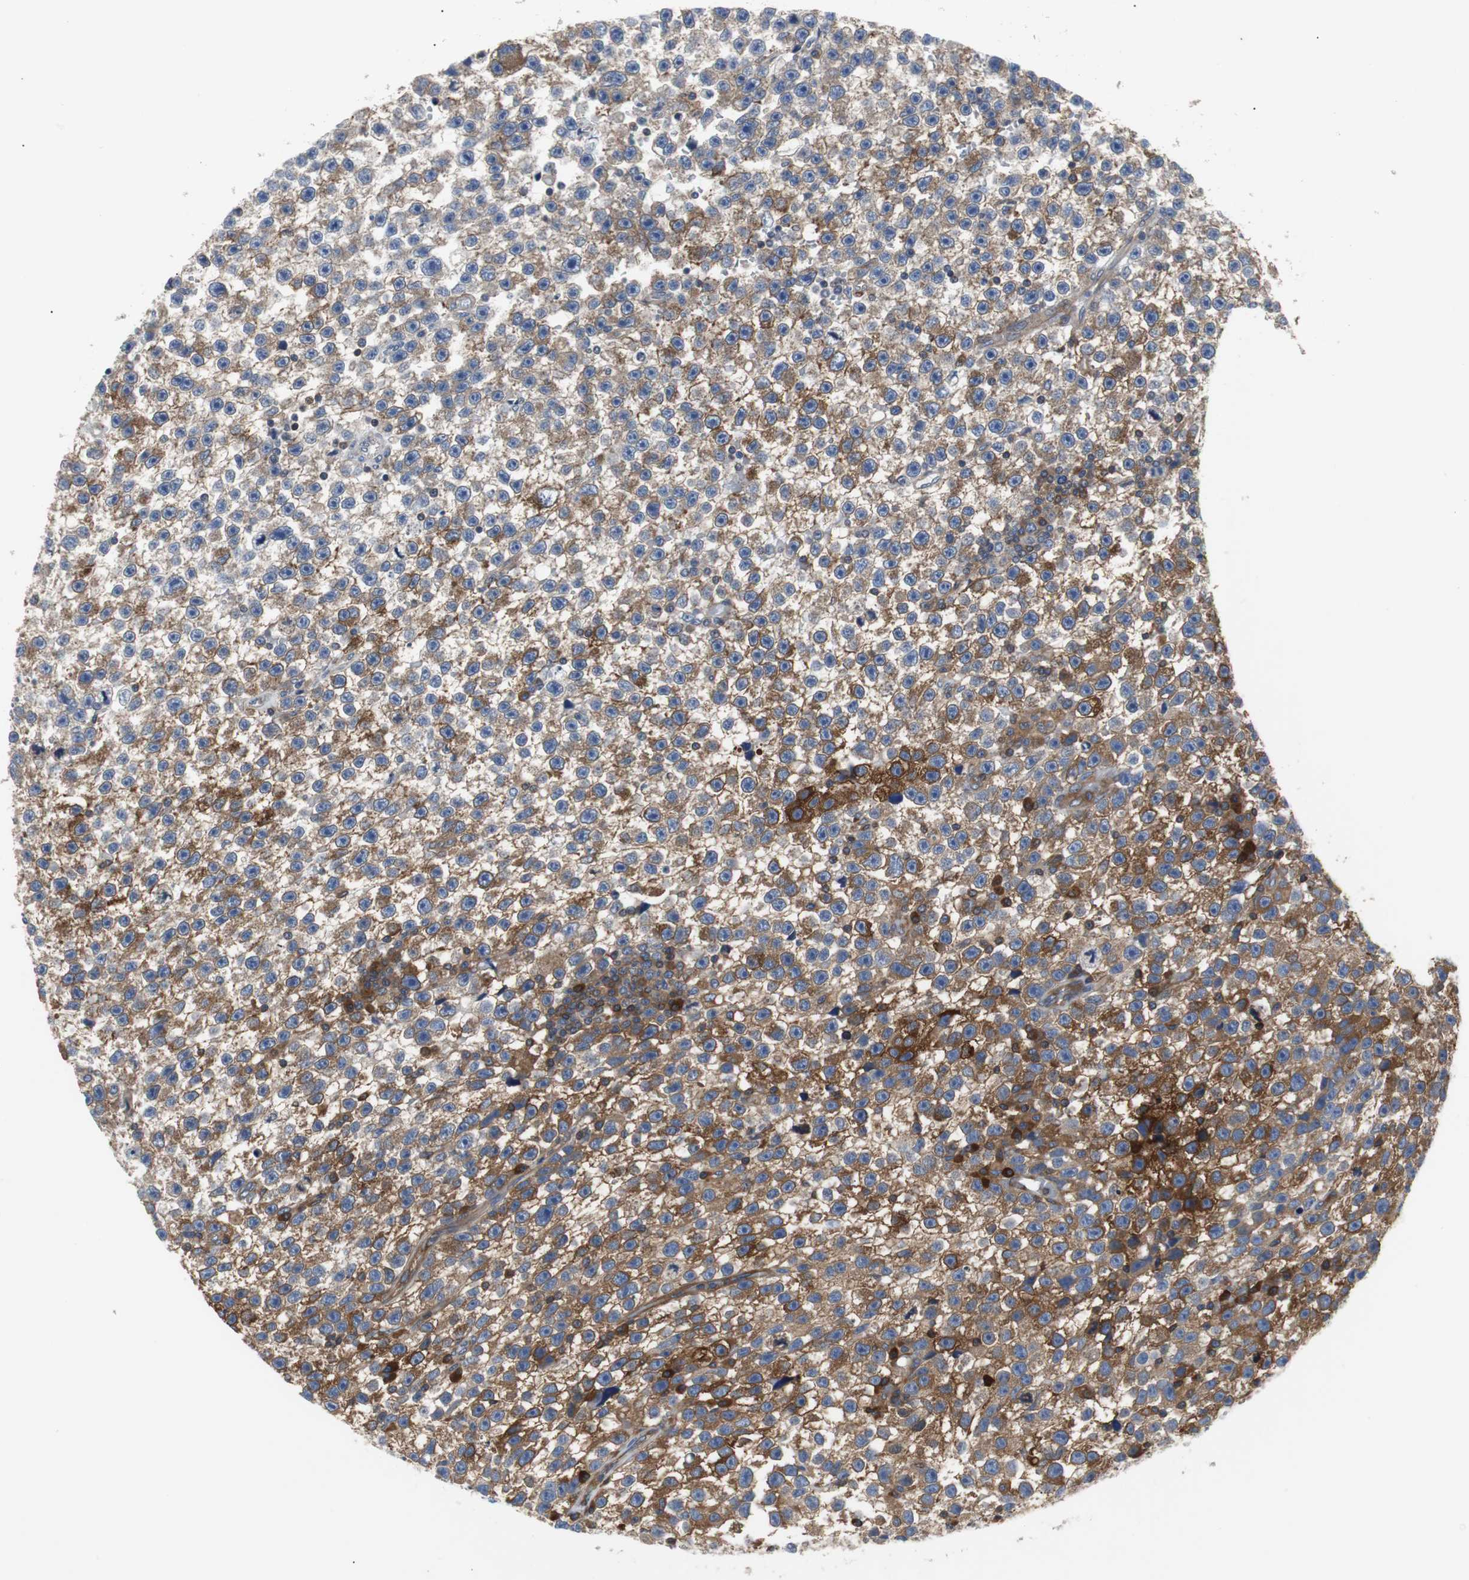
{"staining": {"intensity": "moderate", "quantity": ">75%", "location": "cytoplasmic/membranous"}, "tissue": "testis cancer", "cell_type": "Tumor cells", "image_type": "cancer", "snomed": [{"axis": "morphology", "description": "Seminoma, NOS"}, {"axis": "topography", "description": "Testis"}], "caption": "Testis cancer was stained to show a protein in brown. There is medium levels of moderate cytoplasmic/membranous expression in about >75% of tumor cells.", "gene": "GYS1", "patient": {"sex": "male", "age": 33}}